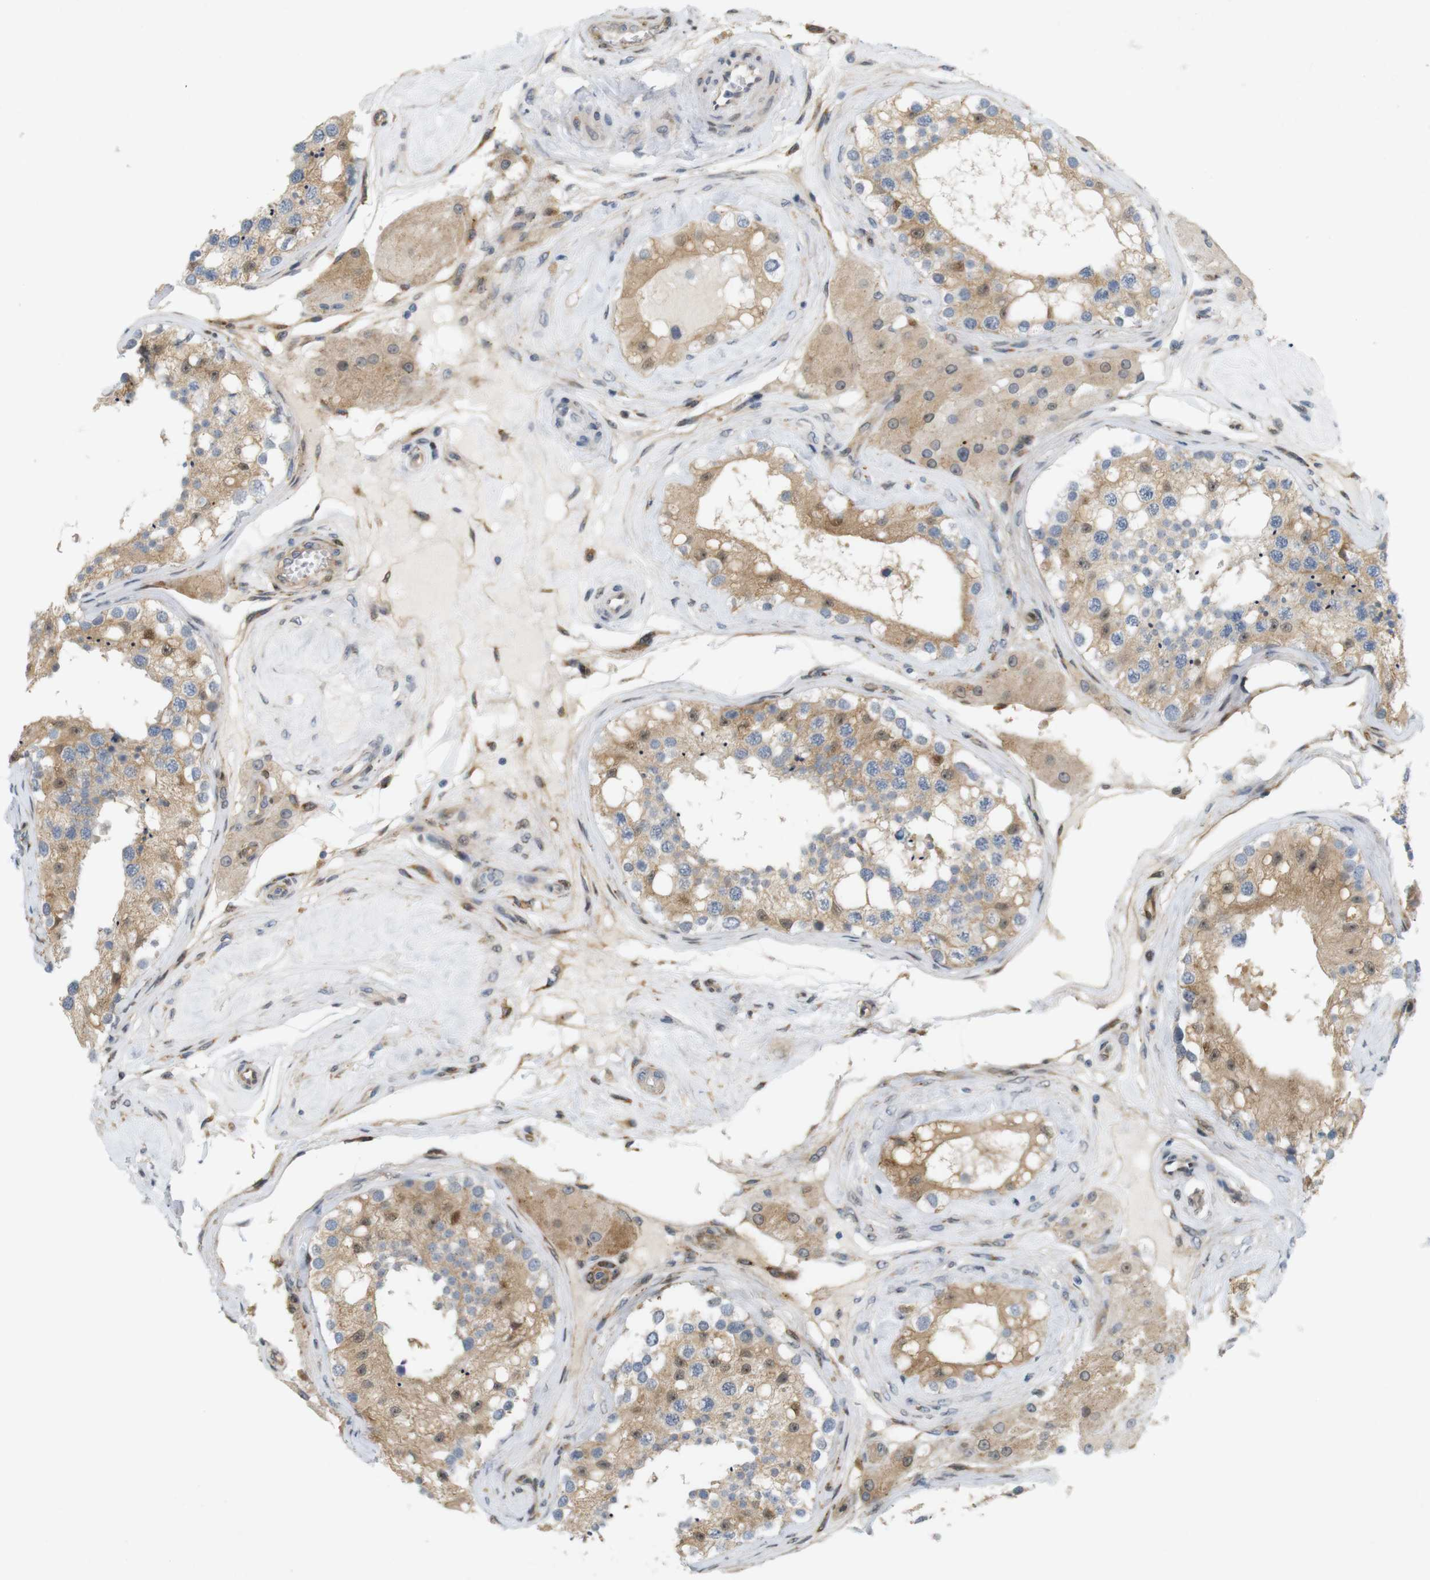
{"staining": {"intensity": "moderate", "quantity": ">75%", "location": "cytoplasmic/membranous,nuclear"}, "tissue": "testis", "cell_type": "Cells in seminiferous ducts", "image_type": "normal", "snomed": [{"axis": "morphology", "description": "Normal tissue, NOS"}, {"axis": "topography", "description": "Testis"}], "caption": "Unremarkable testis reveals moderate cytoplasmic/membranous,nuclear staining in about >75% of cells in seminiferous ducts The staining was performed using DAB (3,3'-diaminobenzidine) to visualize the protein expression in brown, while the nuclei were stained in blue with hematoxylin (Magnification: 20x)..", "gene": "PPP1R14A", "patient": {"sex": "male", "age": 68}}